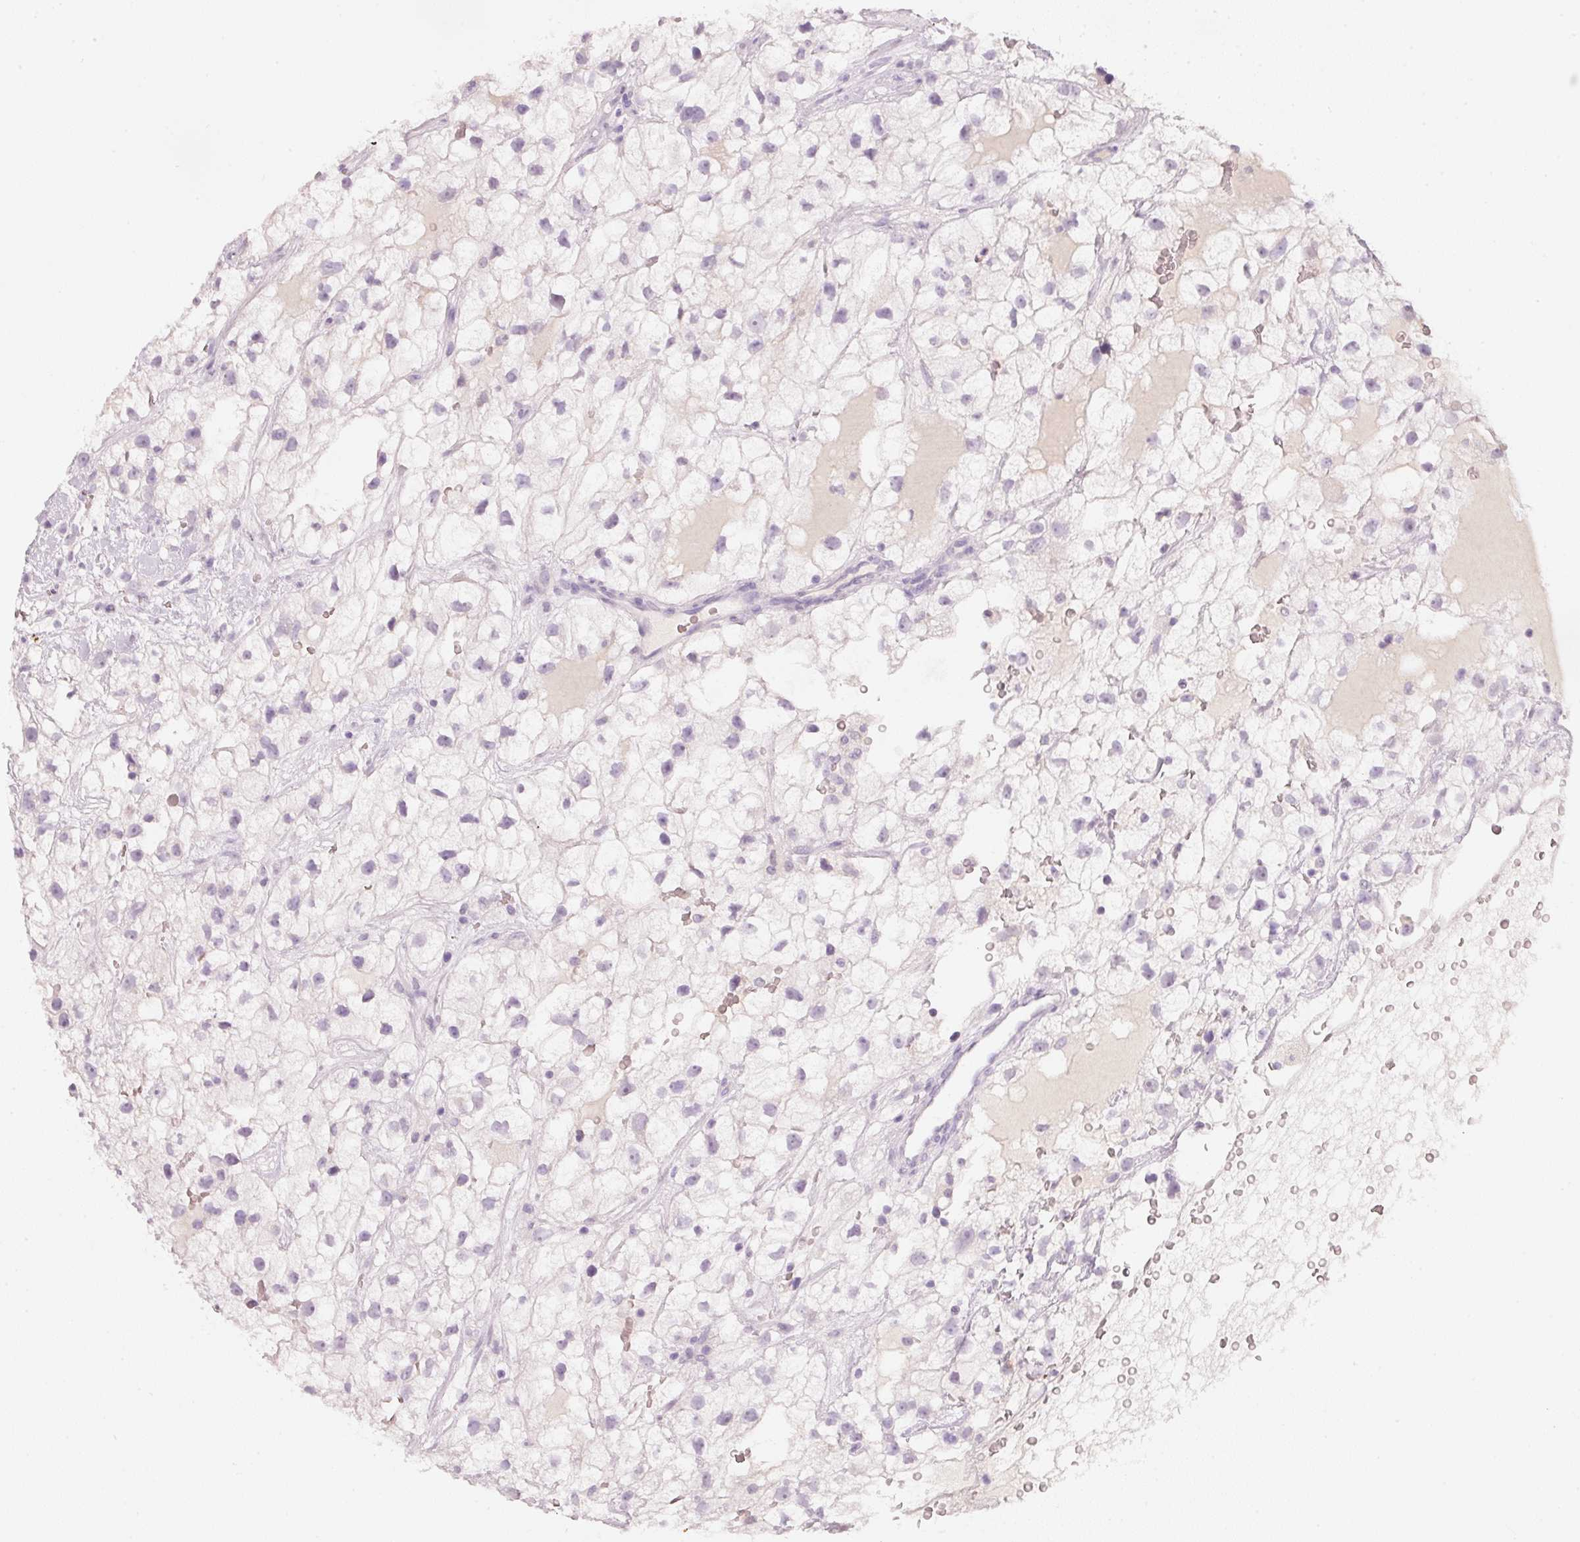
{"staining": {"intensity": "negative", "quantity": "none", "location": "none"}, "tissue": "renal cancer", "cell_type": "Tumor cells", "image_type": "cancer", "snomed": [{"axis": "morphology", "description": "Adenocarcinoma, NOS"}, {"axis": "topography", "description": "Kidney"}], "caption": "Renal cancer (adenocarcinoma) stained for a protein using immunohistochemistry shows no staining tumor cells.", "gene": "ENSG00000206549", "patient": {"sex": "male", "age": 59}}